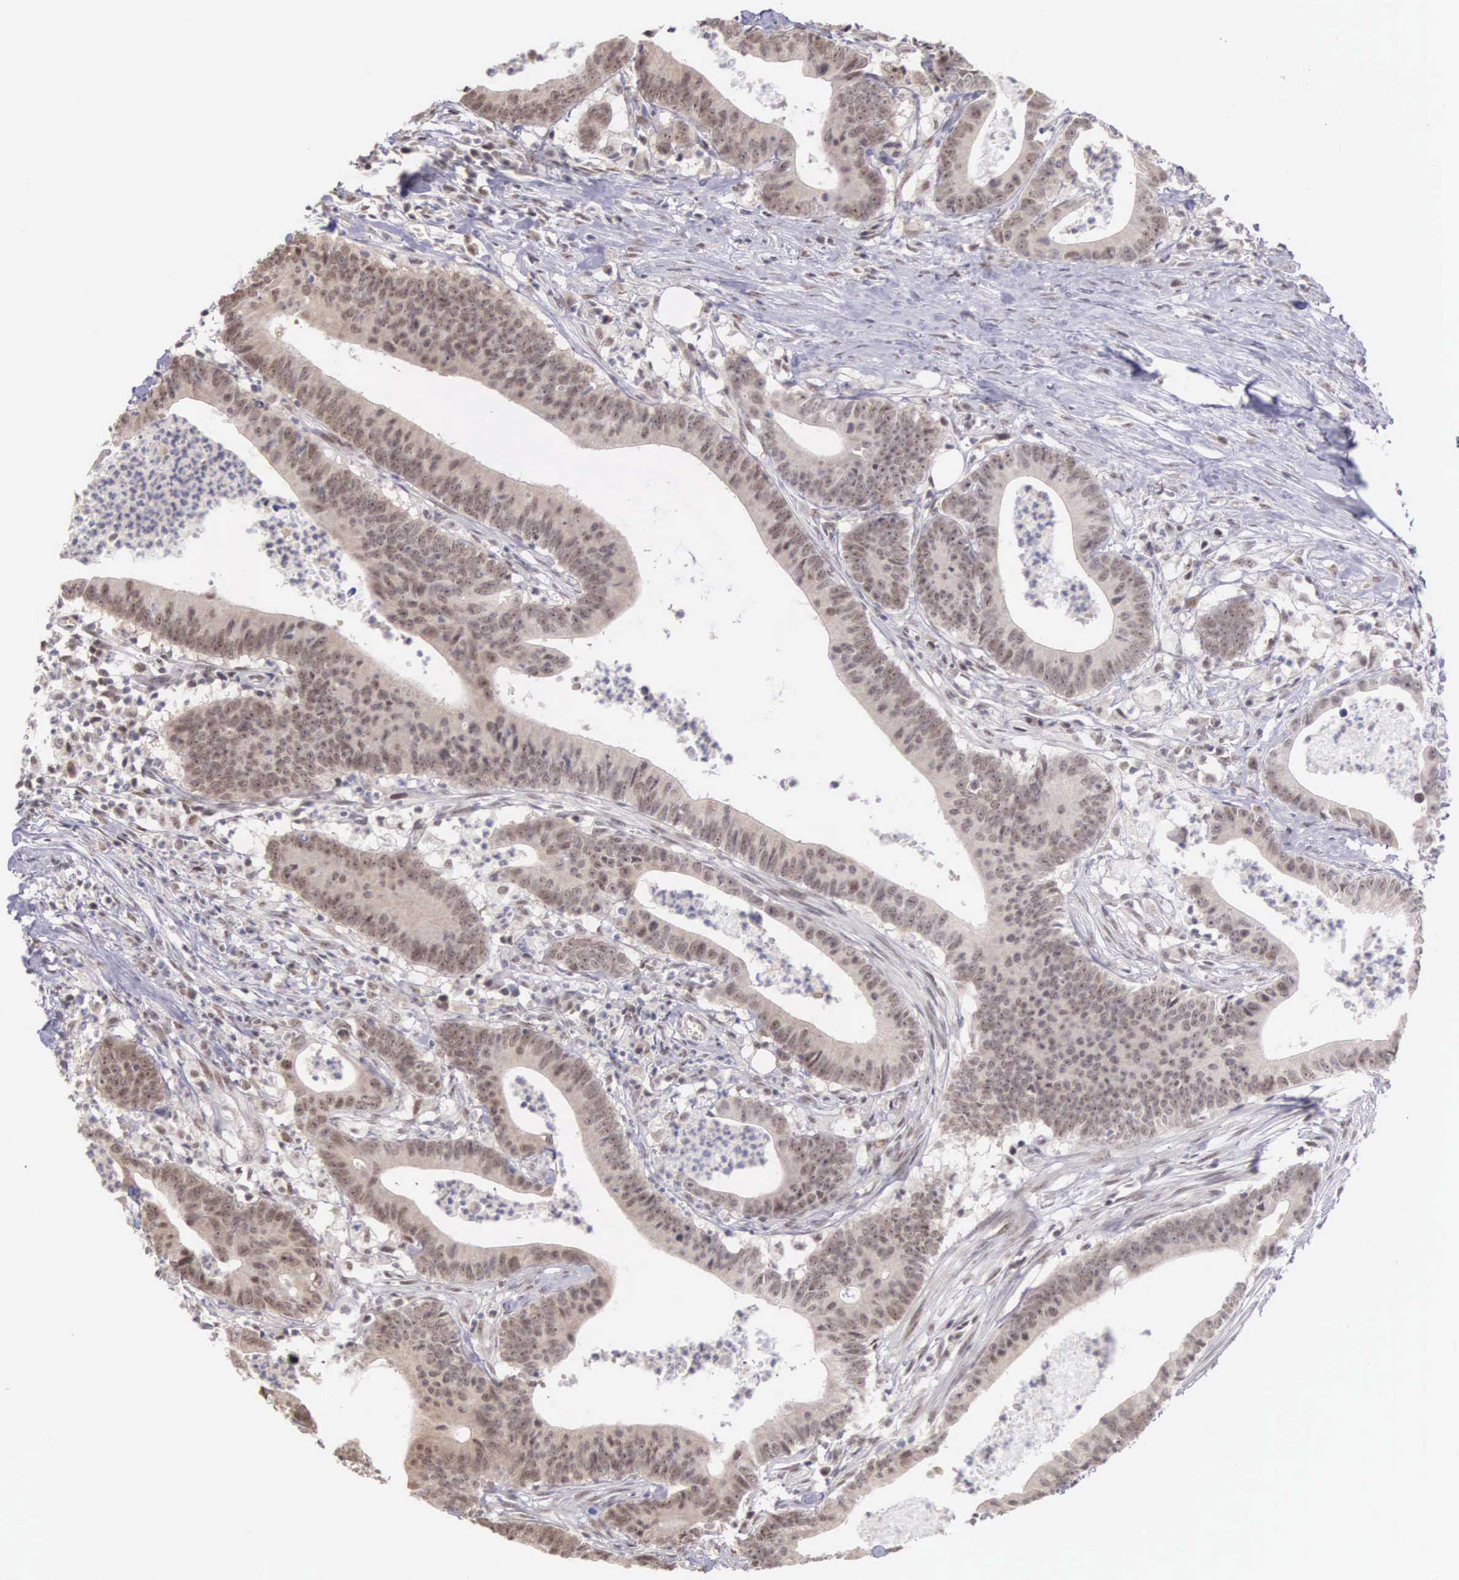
{"staining": {"intensity": "weak", "quantity": "25%-75%", "location": "nuclear"}, "tissue": "colorectal cancer", "cell_type": "Tumor cells", "image_type": "cancer", "snomed": [{"axis": "morphology", "description": "Adenocarcinoma, NOS"}, {"axis": "topography", "description": "Colon"}], "caption": "An image showing weak nuclear positivity in approximately 25%-75% of tumor cells in colorectal adenocarcinoma, as visualized by brown immunohistochemical staining.", "gene": "HMGXB4", "patient": {"sex": "male", "age": 55}}